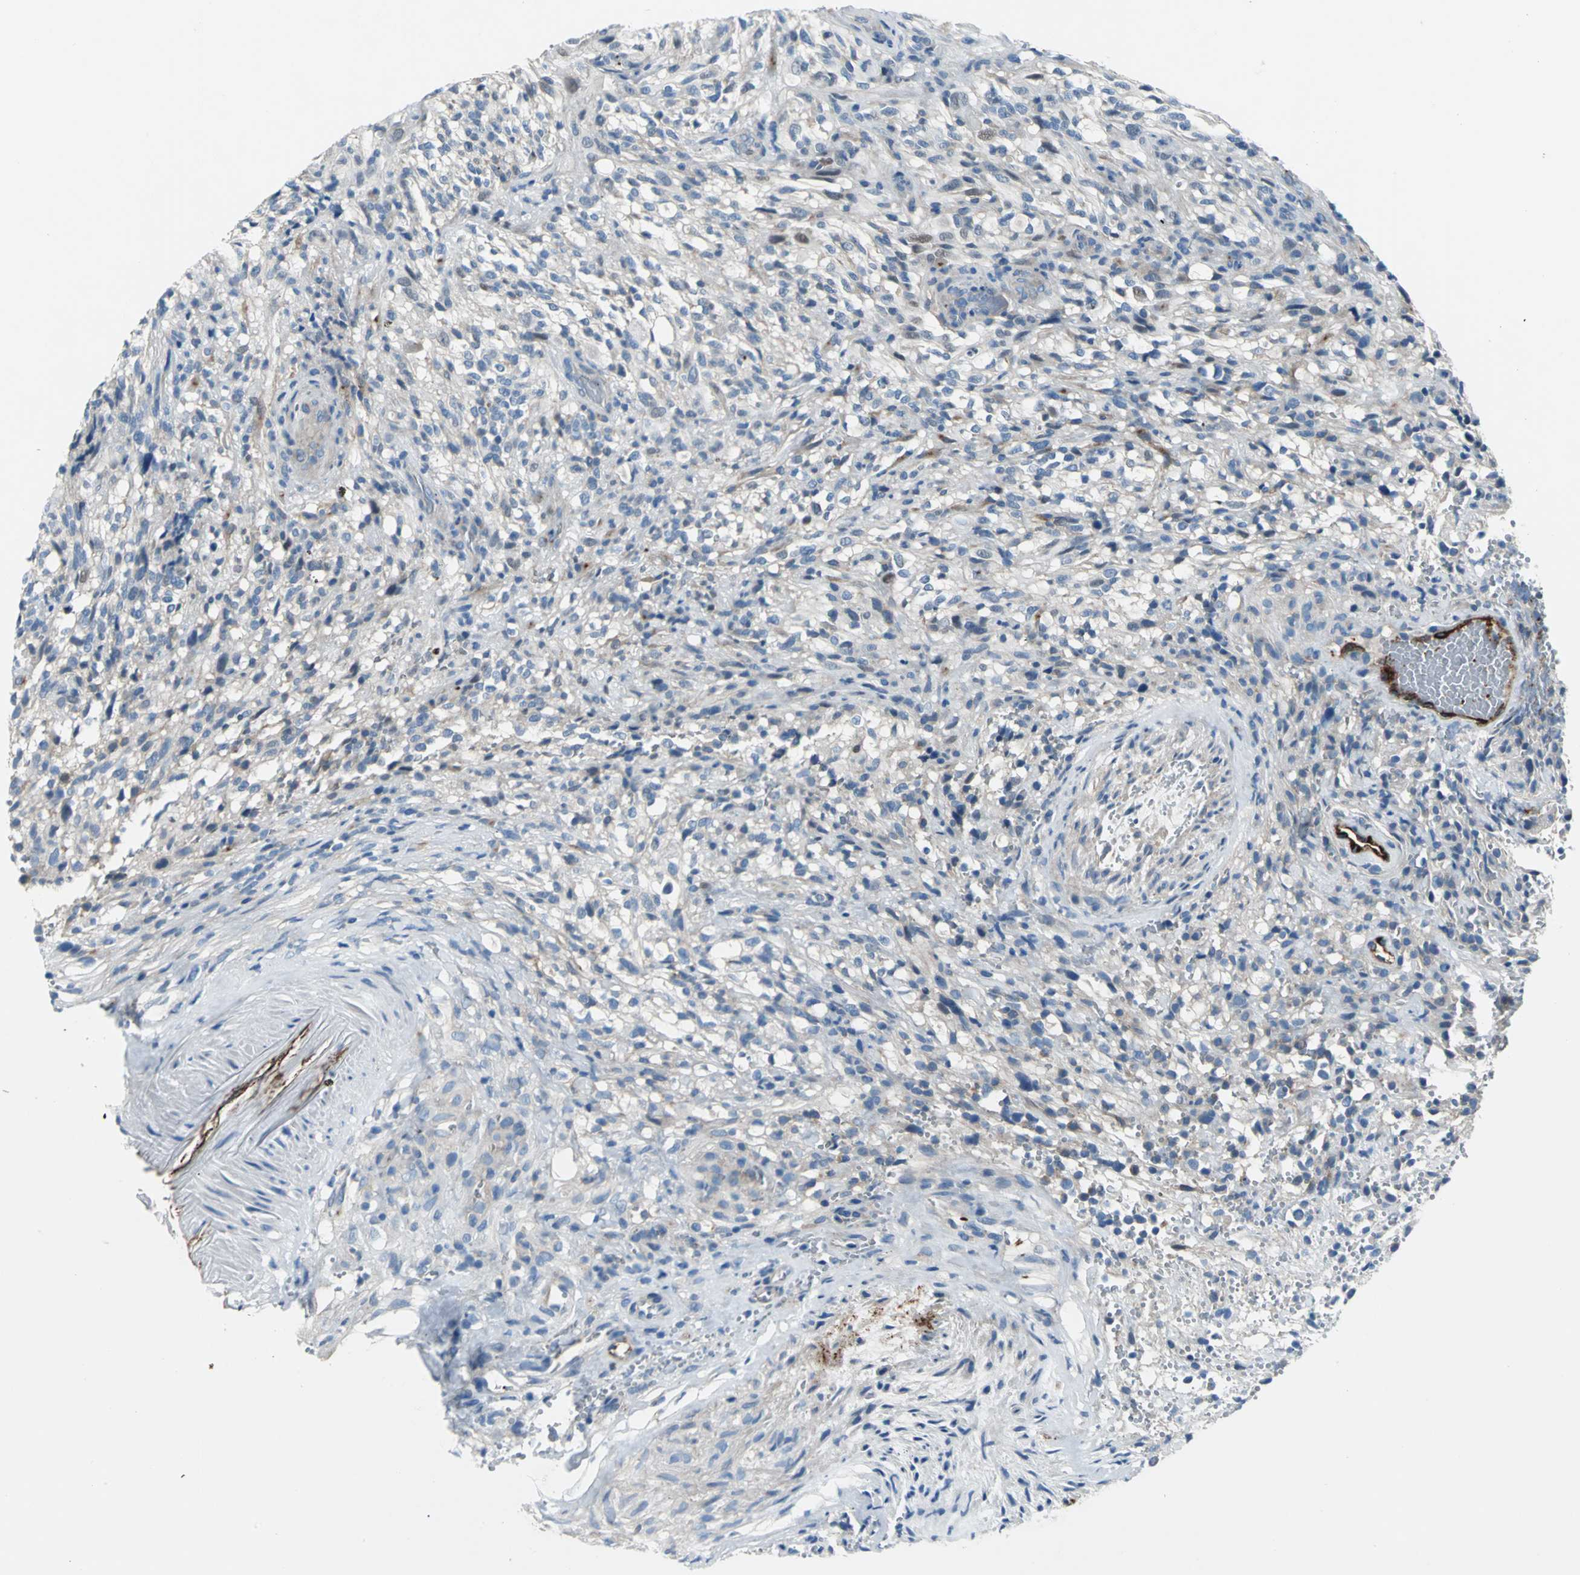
{"staining": {"intensity": "moderate", "quantity": "25%-75%", "location": "cytoplasmic/membranous"}, "tissue": "glioma", "cell_type": "Tumor cells", "image_type": "cancer", "snomed": [{"axis": "morphology", "description": "Normal tissue, NOS"}, {"axis": "morphology", "description": "Glioma, malignant, High grade"}, {"axis": "topography", "description": "Cerebral cortex"}], "caption": "This micrograph reveals immunohistochemistry (IHC) staining of glioma, with medium moderate cytoplasmic/membranous staining in about 25%-75% of tumor cells.", "gene": "SELP", "patient": {"sex": "male", "age": 75}}